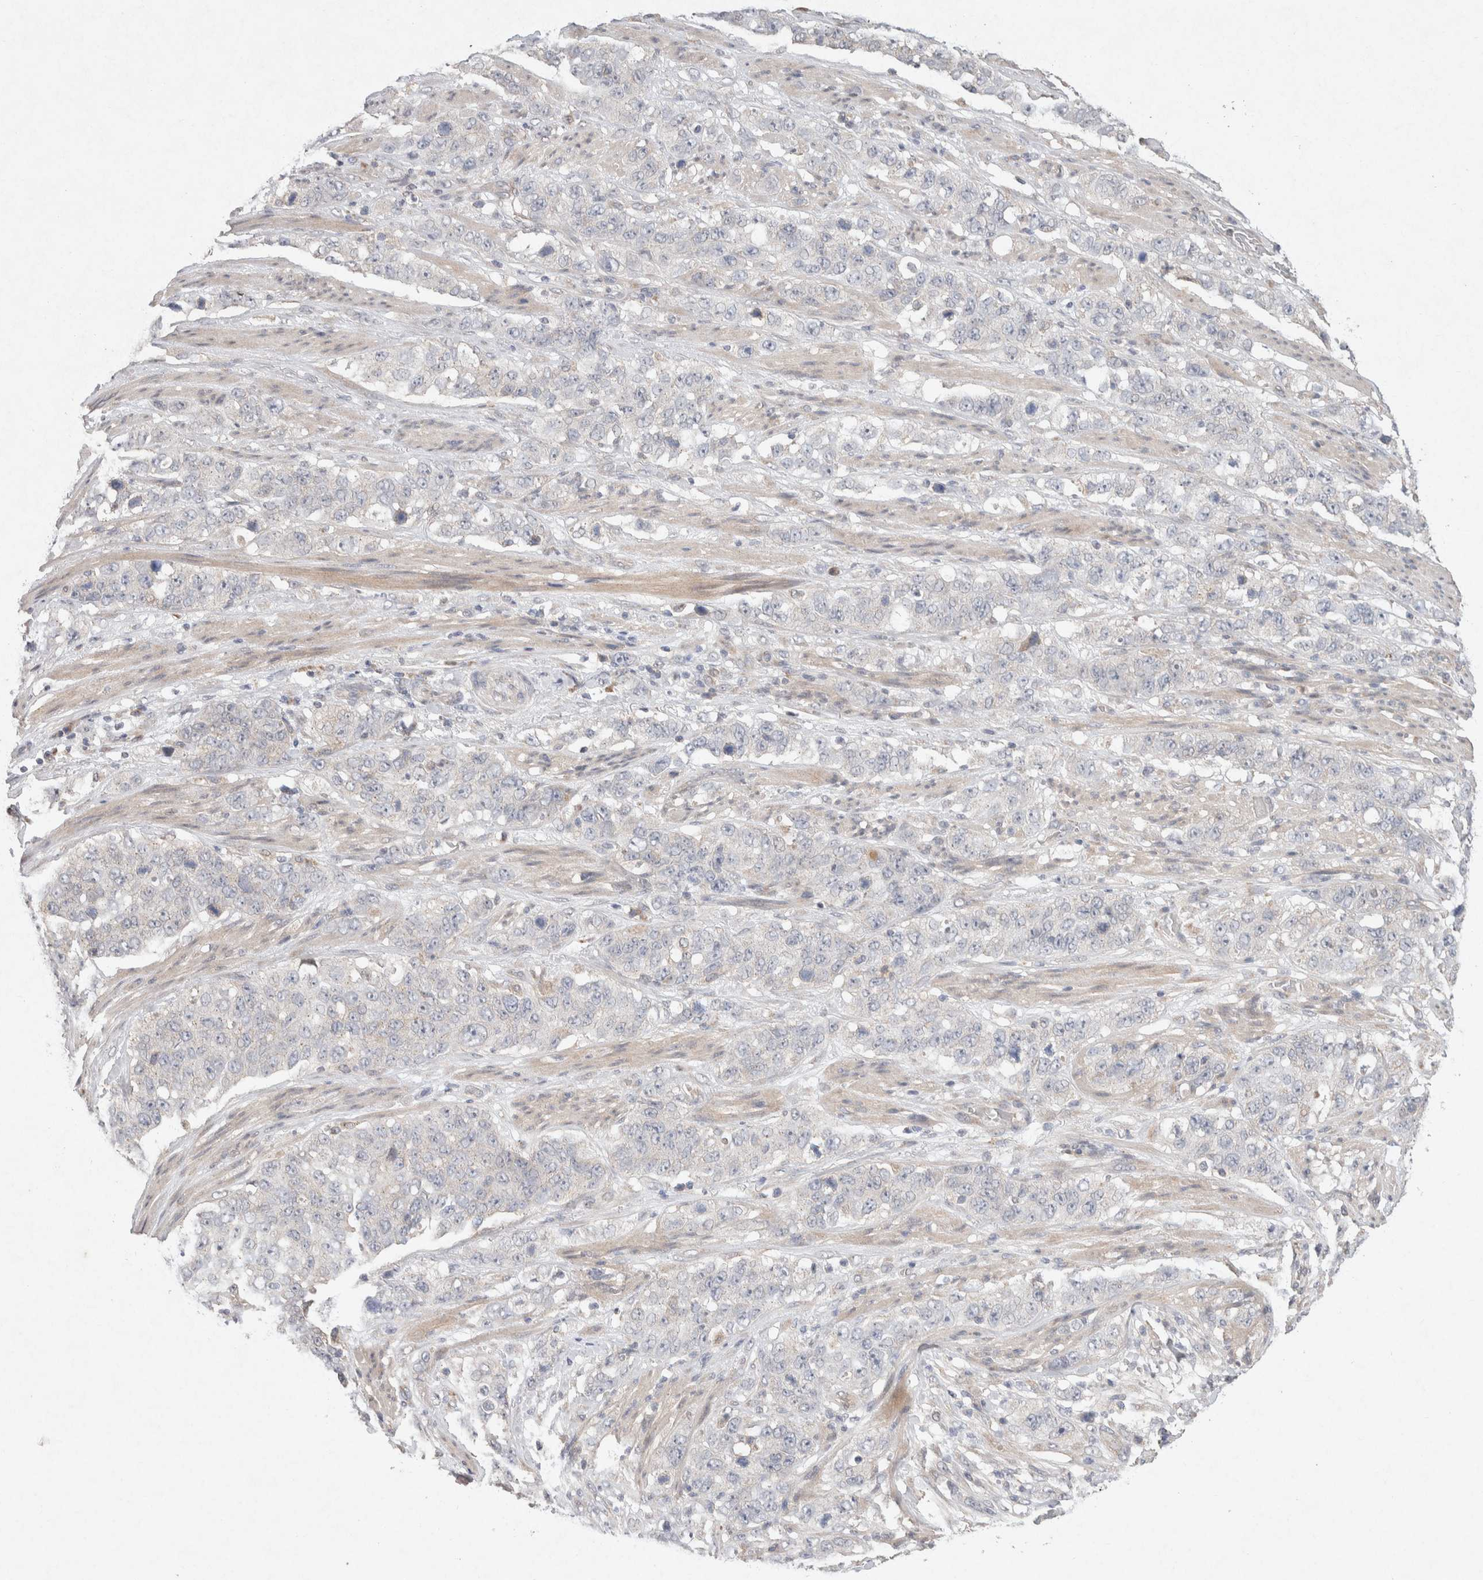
{"staining": {"intensity": "negative", "quantity": "none", "location": "none"}, "tissue": "stomach cancer", "cell_type": "Tumor cells", "image_type": "cancer", "snomed": [{"axis": "morphology", "description": "Adenocarcinoma, NOS"}, {"axis": "topography", "description": "Stomach"}], "caption": "Adenocarcinoma (stomach) stained for a protein using IHC shows no expression tumor cells.", "gene": "CMTM4", "patient": {"sex": "male", "age": 48}}